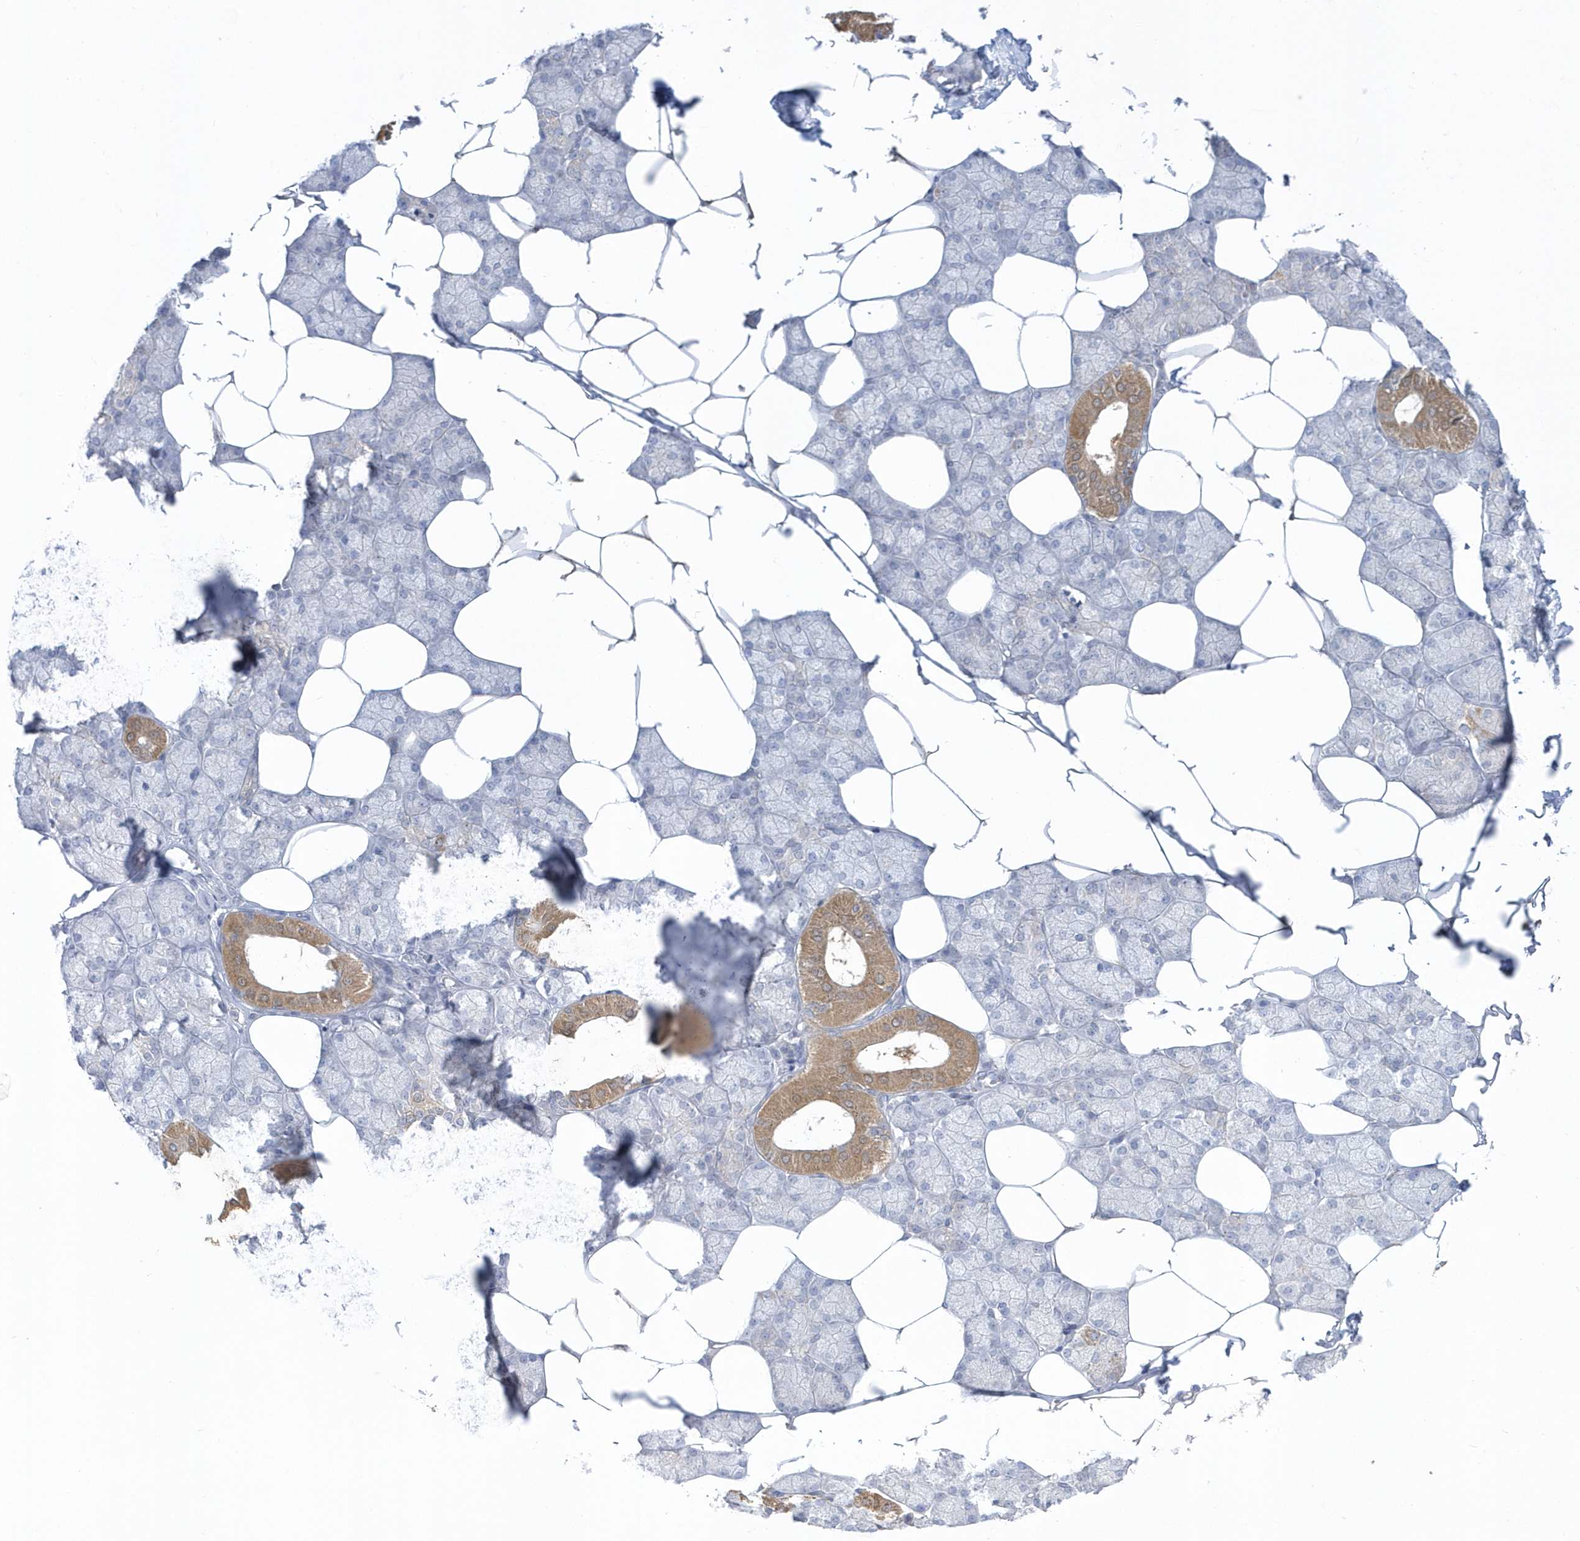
{"staining": {"intensity": "moderate", "quantity": "<25%", "location": "cytoplasmic/membranous"}, "tissue": "salivary gland", "cell_type": "Glandular cells", "image_type": "normal", "snomed": [{"axis": "morphology", "description": "Normal tissue, NOS"}, {"axis": "topography", "description": "Salivary gland"}], "caption": "DAB immunohistochemical staining of benign salivary gland displays moderate cytoplasmic/membranous protein staining in approximately <25% of glandular cells. The protein of interest is stained brown, and the nuclei are stained in blue (DAB IHC with brightfield microscopy, high magnification).", "gene": "PCBD1", "patient": {"sex": "male", "age": 62}}